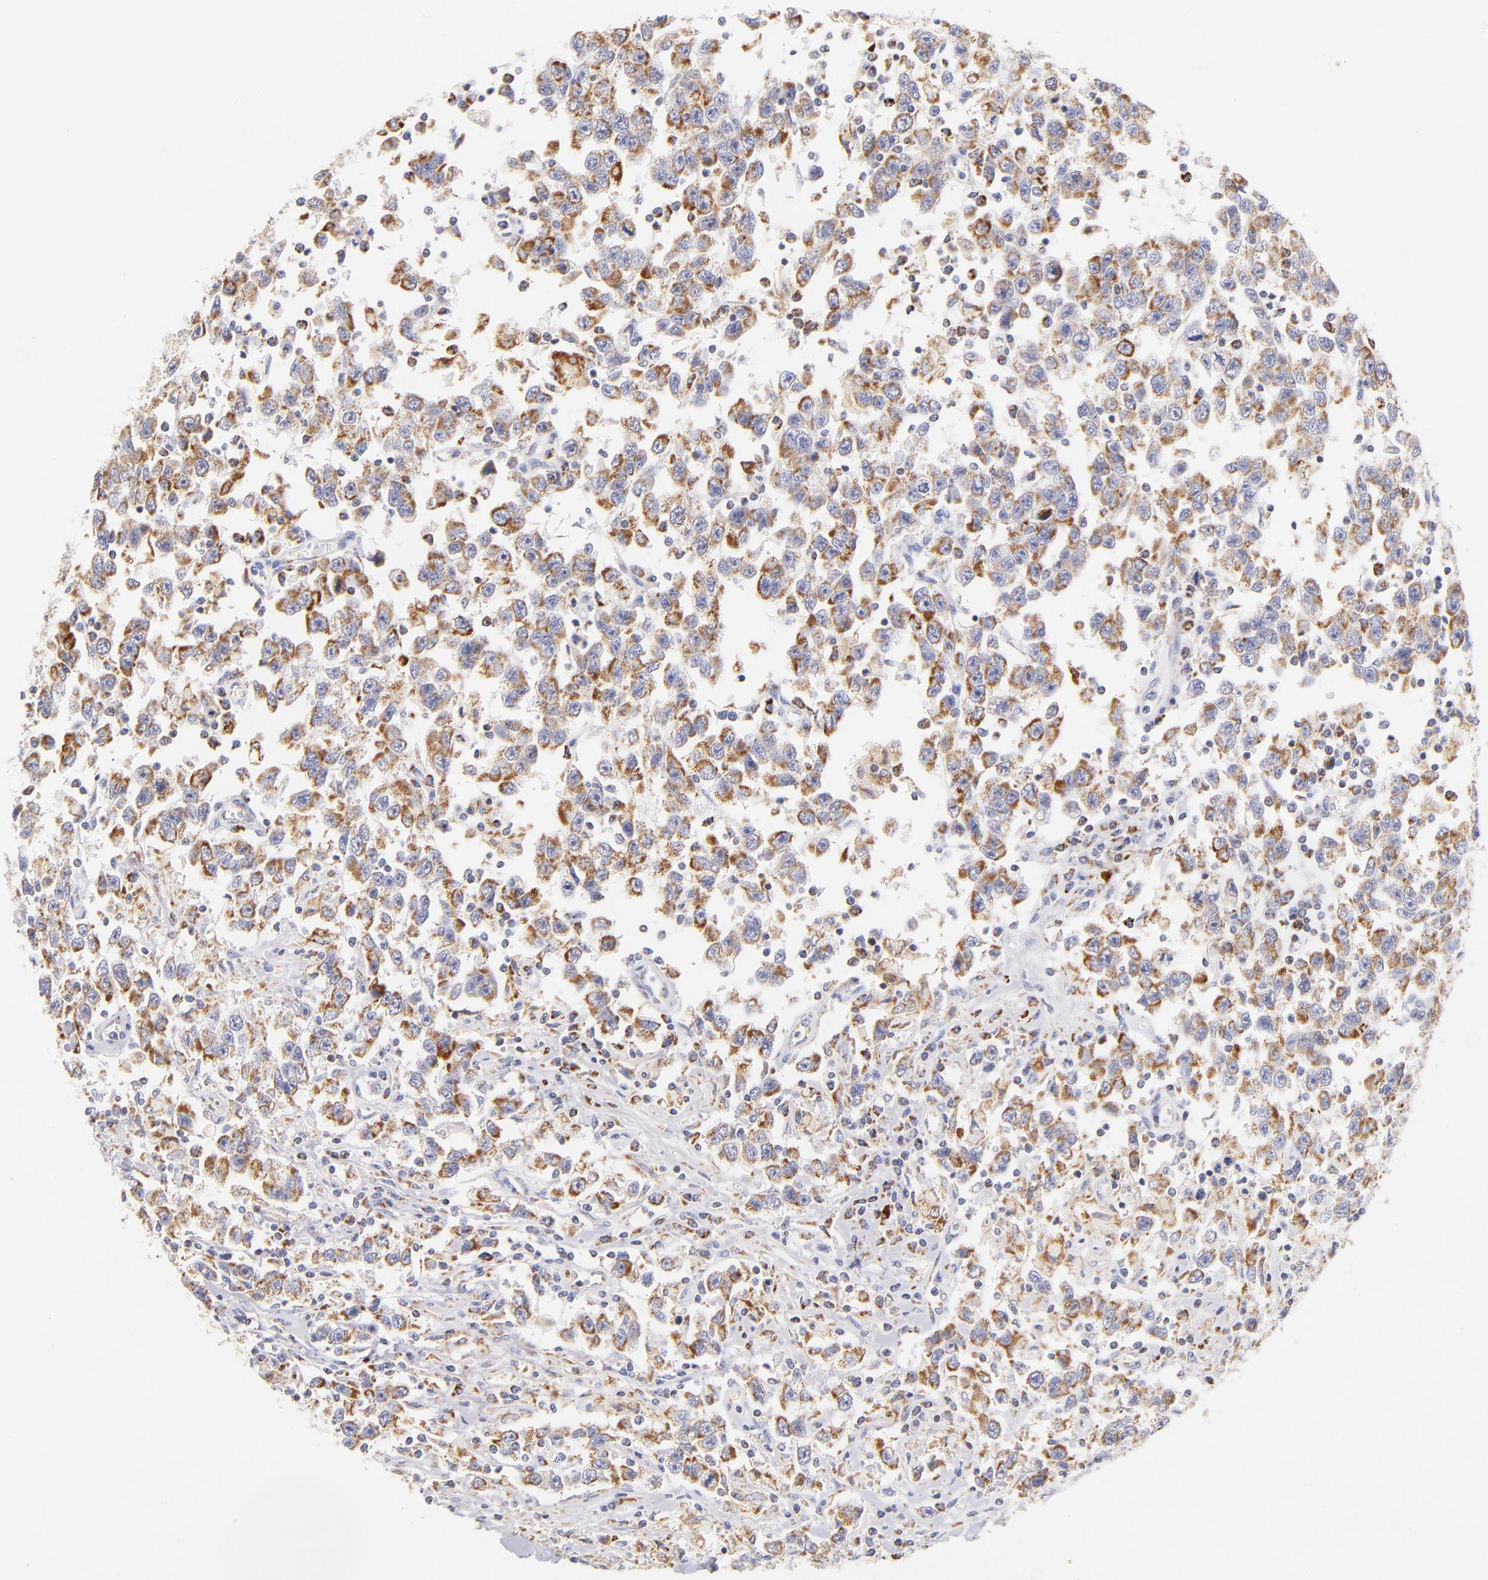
{"staining": {"intensity": "moderate", "quantity": ">75%", "location": "cytoplasmic/membranous"}, "tissue": "testis cancer", "cell_type": "Tumor cells", "image_type": "cancer", "snomed": [{"axis": "morphology", "description": "Seminoma, NOS"}, {"axis": "topography", "description": "Testis"}], "caption": "A photomicrograph of testis cancer (seminoma) stained for a protein reveals moderate cytoplasmic/membranous brown staining in tumor cells. Using DAB (3,3'-diaminobenzidine) (brown) and hematoxylin (blue) stains, captured at high magnification using brightfield microscopy.", "gene": "AIFM1", "patient": {"sex": "male", "age": 41}}